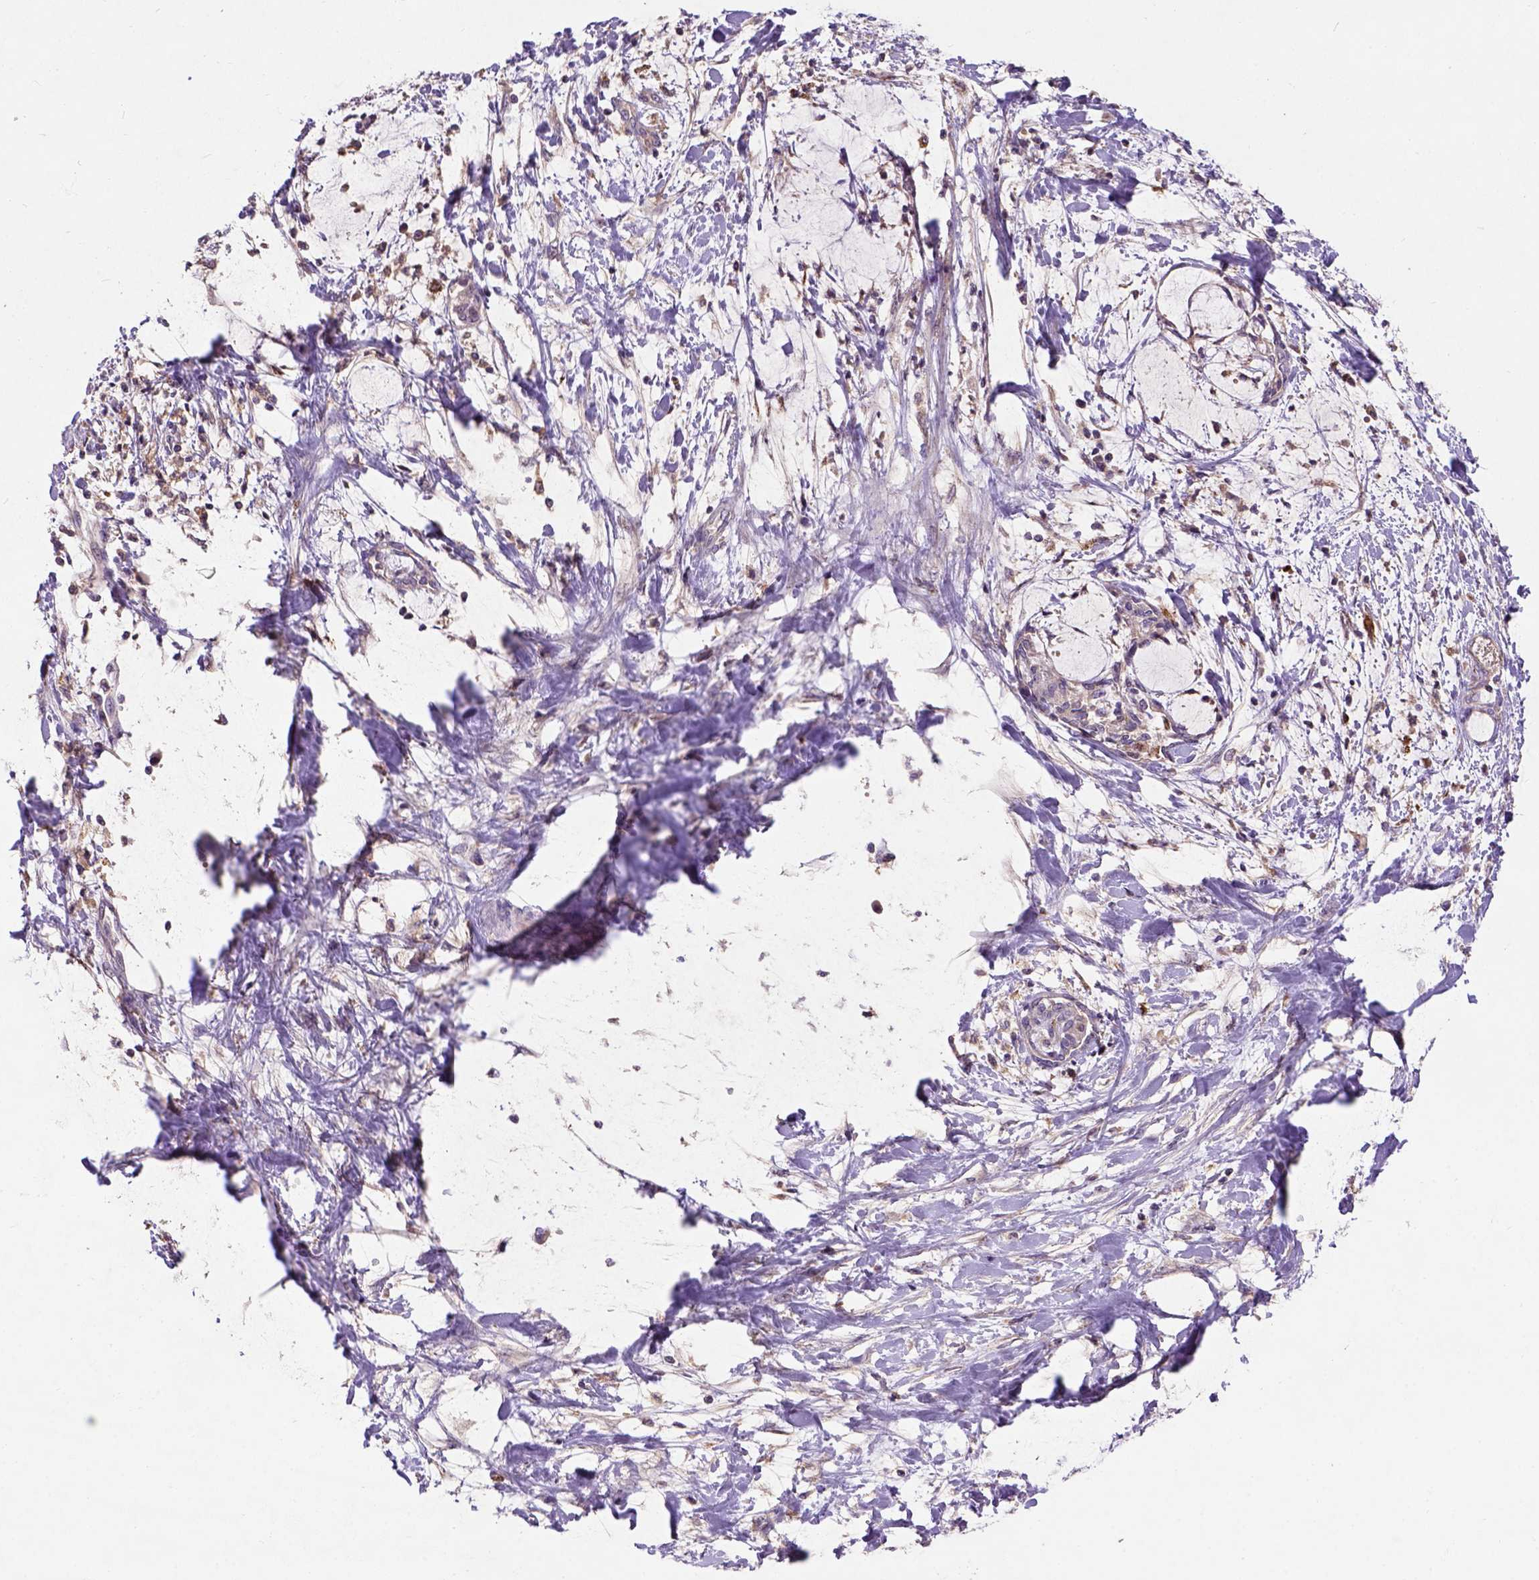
{"staining": {"intensity": "negative", "quantity": "none", "location": "none"}, "tissue": "liver cancer", "cell_type": "Tumor cells", "image_type": "cancer", "snomed": [{"axis": "morphology", "description": "Cholangiocarcinoma"}, {"axis": "topography", "description": "Liver"}], "caption": "Human liver cancer (cholangiocarcinoma) stained for a protein using immunohistochemistry (IHC) demonstrates no positivity in tumor cells.", "gene": "KBTBD8", "patient": {"sex": "female", "age": 73}}